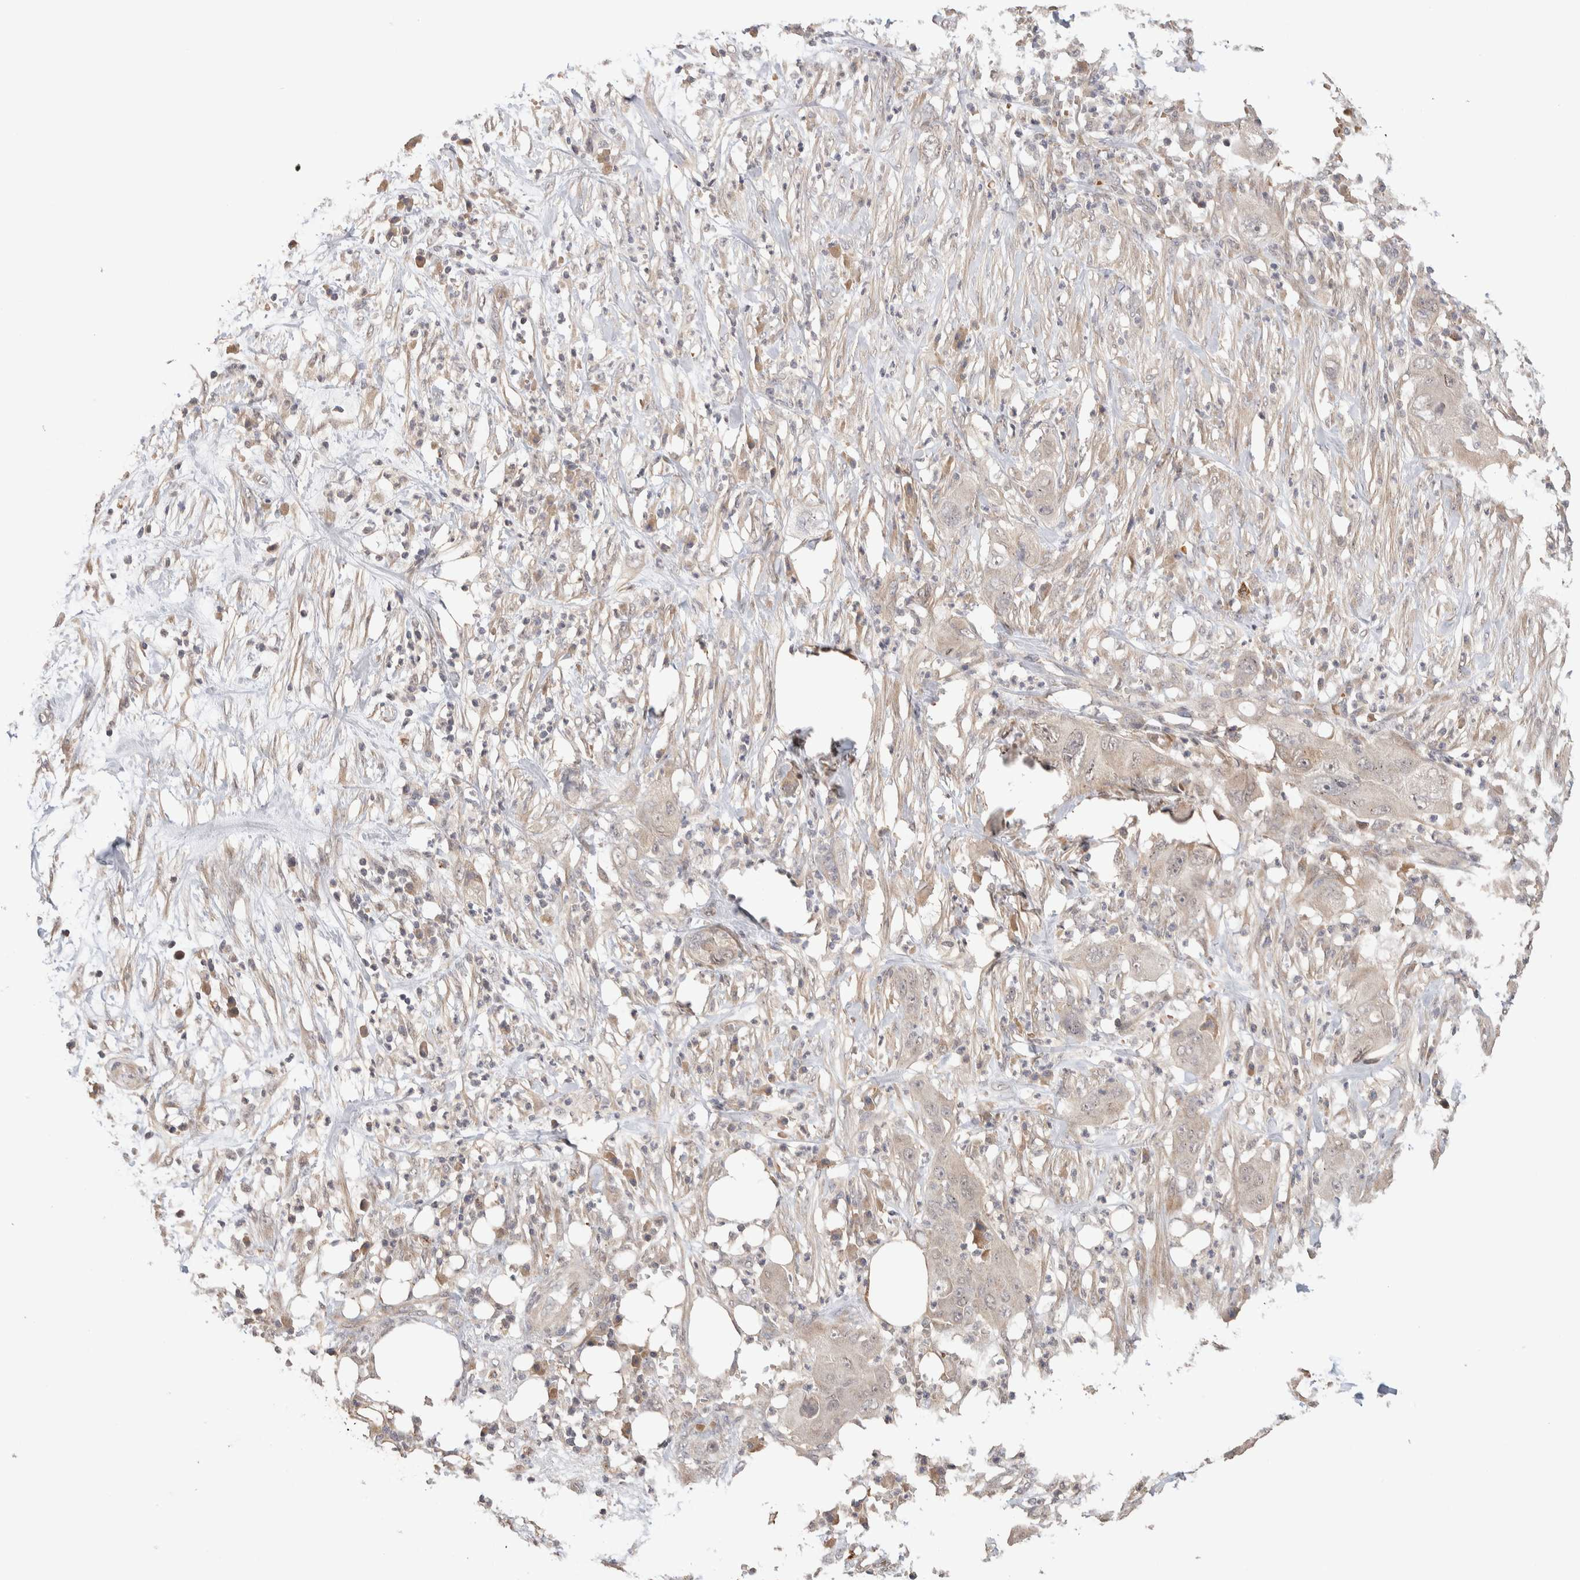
{"staining": {"intensity": "negative", "quantity": "none", "location": "none"}, "tissue": "pancreatic cancer", "cell_type": "Tumor cells", "image_type": "cancer", "snomed": [{"axis": "morphology", "description": "Adenocarcinoma, NOS"}, {"axis": "topography", "description": "Pancreas"}], "caption": "Micrograph shows no protein positivity in tumor cells of pancreatic cancer (adenocarcinoma) tissue. (Stains: DAB (3,3'-diaminobenzidine) immunohistochemistry with hematoxylin counter stain, Microscopy: brightfield microscopy at high magnification).", "gene": "CASK", "patient": {"sex": "female", "age": 78}}